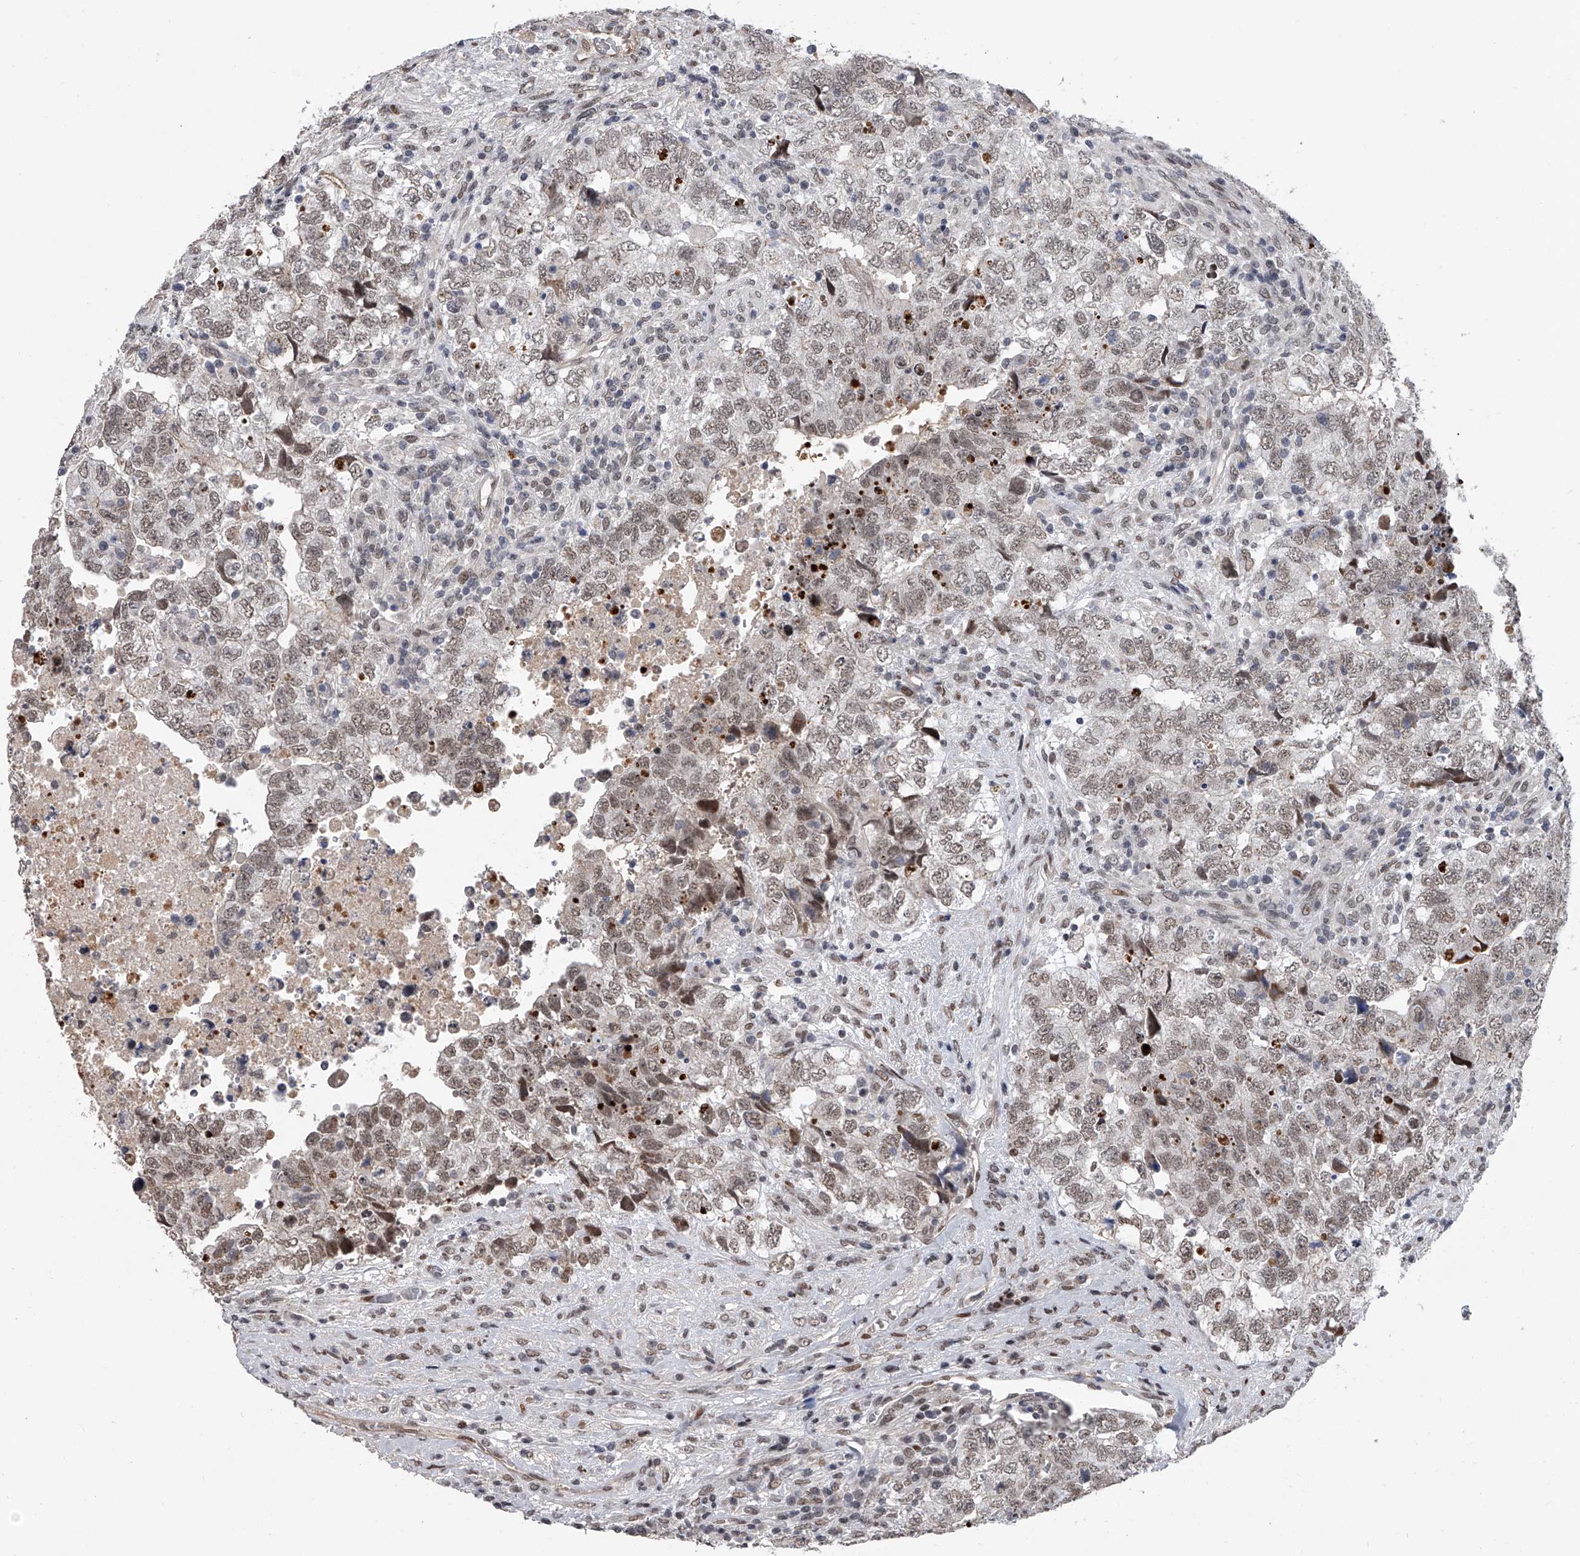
{"staining": {"intensity": "weak", "quantity": ">75%", "location": "nuclear"}, "tissue": "testis cancer", "cell_type": "Tumor cells", "image_type": "cancer", "snomed": [{"axis": "morphology", "description": "Carcinoma, Embryonal, NOS"}, {"axis": "topography", "description": "Testis"}], "caption": "Protein staining by immunohistochemistry (IHC) demonstrates weak nuclear staining in approximately >75% of tumor cells in embryonal carcinoma (testis).", "gene": "ZNF426", "patient": {"sex": "male", "age": 37}}